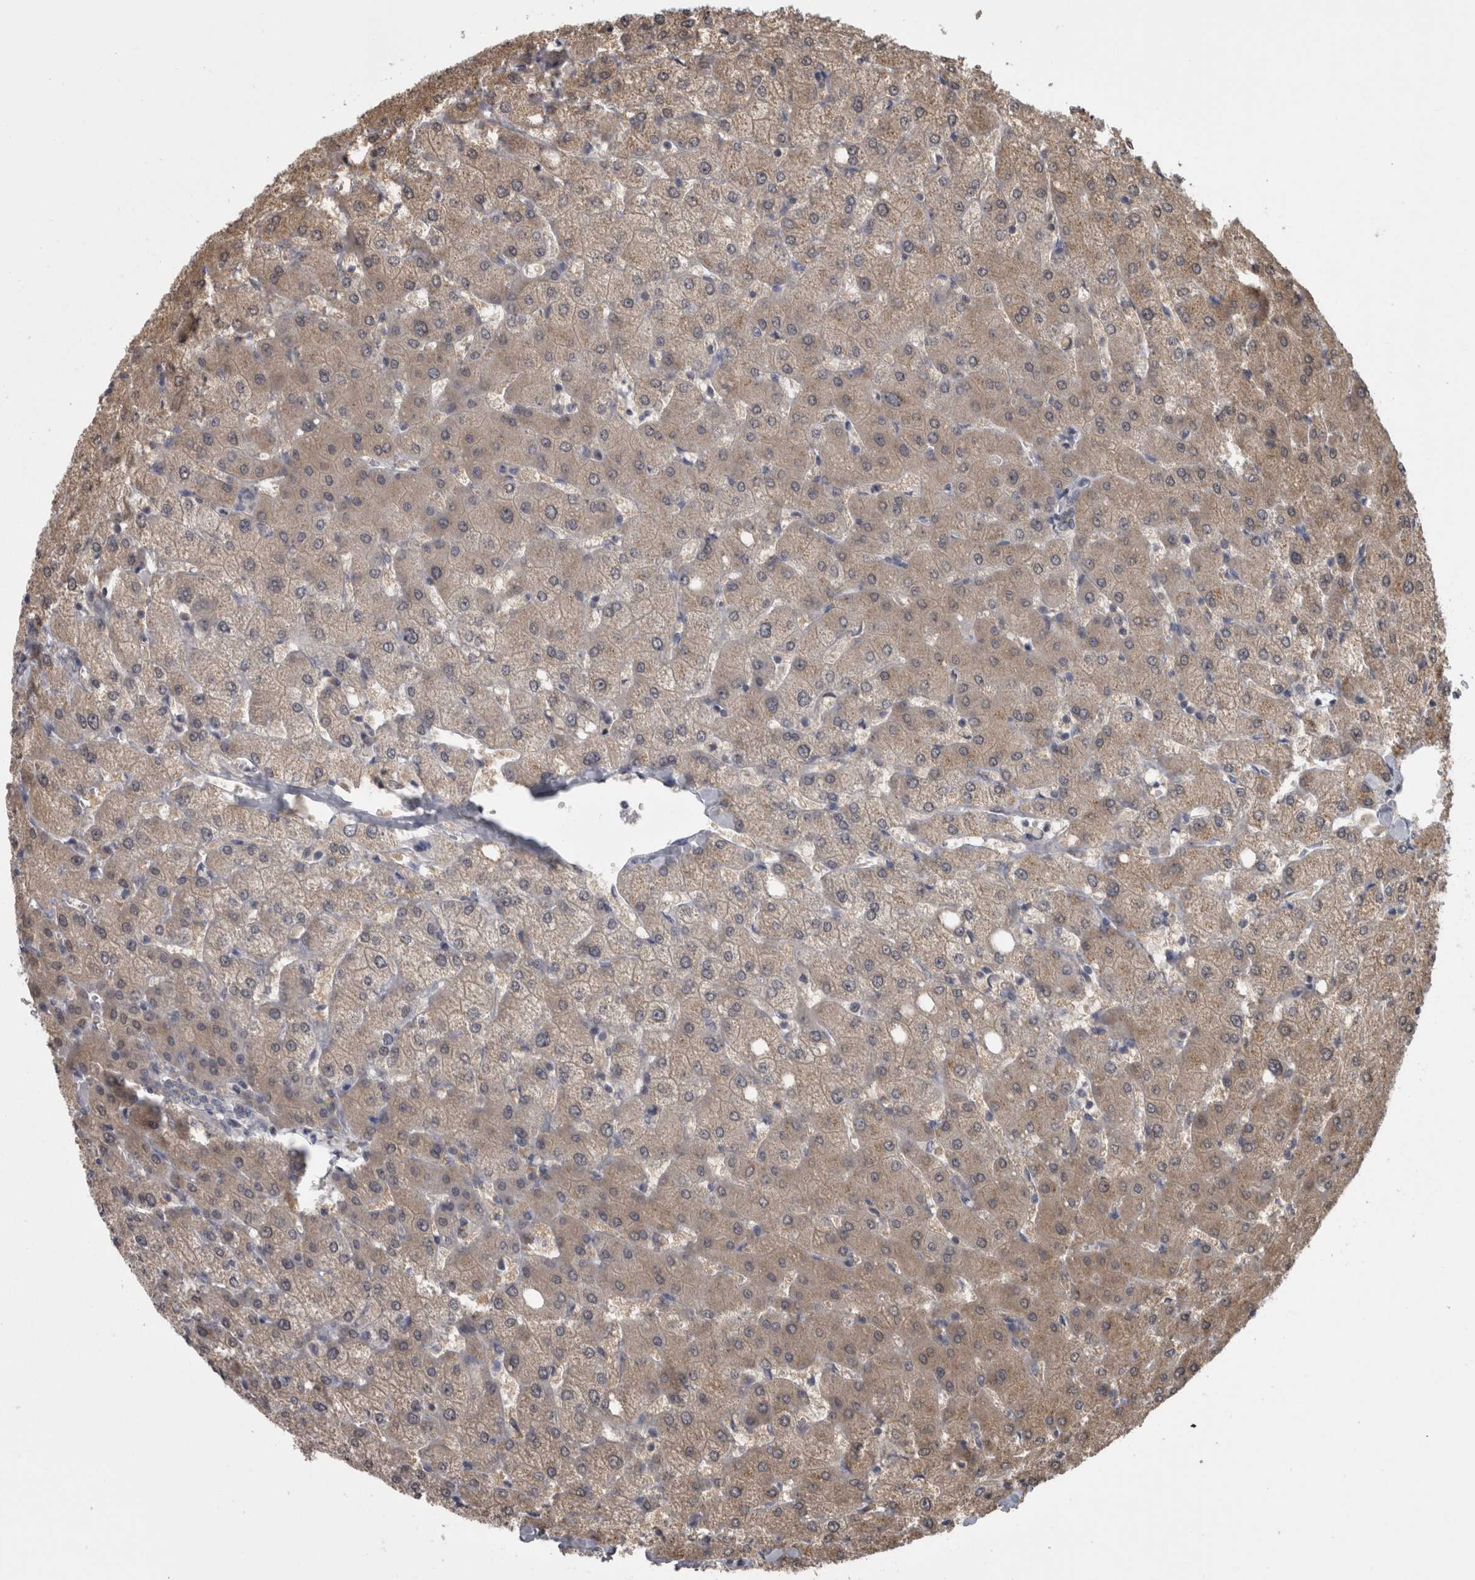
{"staining": {"intensity": "negative", "quantity": "none", "location": "none"}, "tissue": "liver", "cell_type": "Cholangiocytes", "image_type": "normal", "snomed": [{"axis": "morphology", "description": "Normal tissue, NOS"}, {"axis": "topography", "description": "Liver"}], "caption": "The IHC image has no significant staining in cholangiocytes of liver. The staining was performed using DAB (3,3'-diaminobenzidine) to visualize the protein expression in brown, while the nuclei were stained in blue with hematoxylin (Magnification: 20x).", "gene": "APRT", "patient": {"sex": "female", "age": 54}}